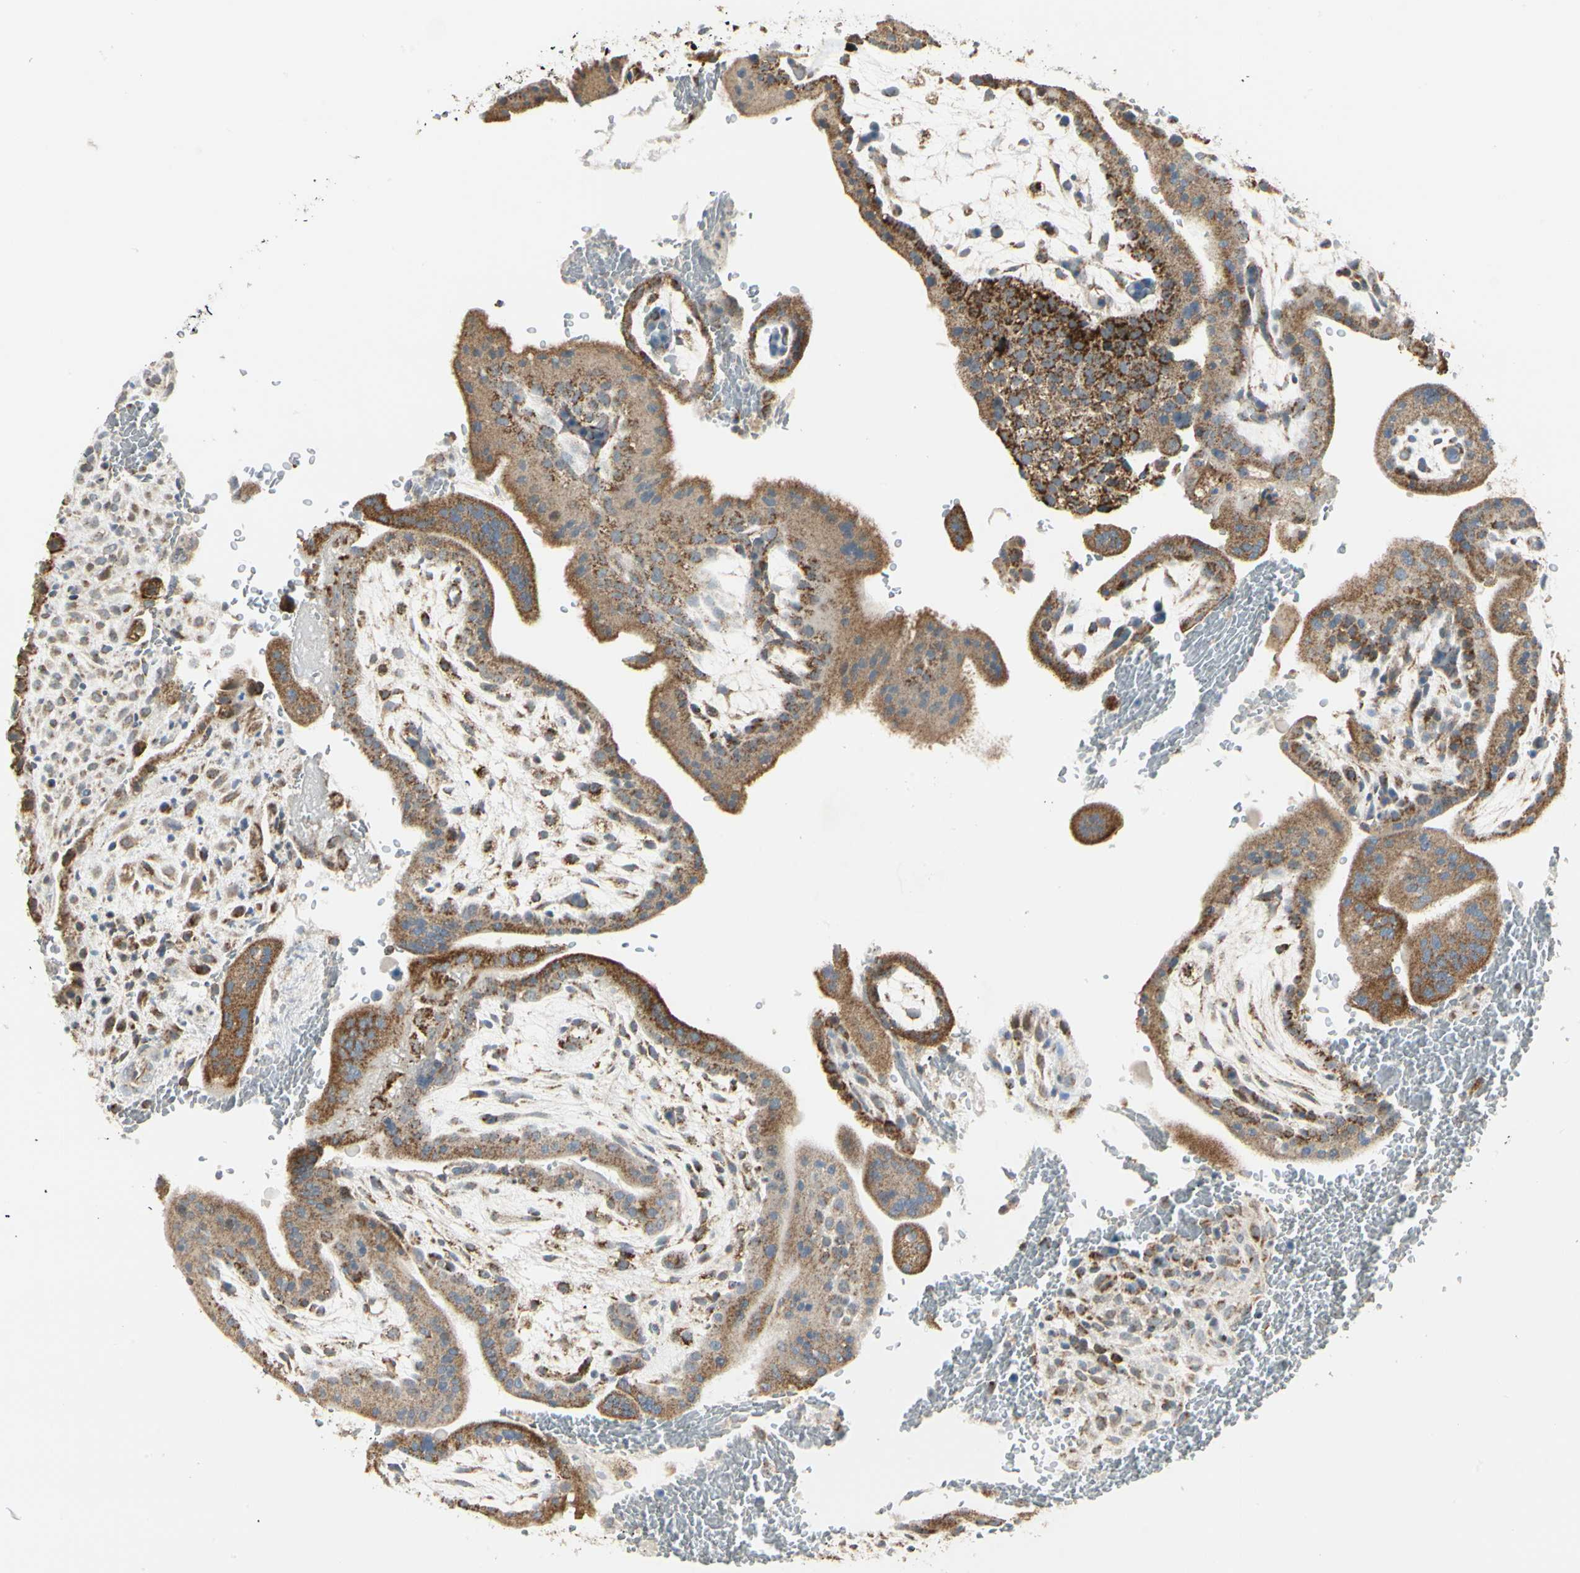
{"staining": {"intensity": "moderate", "quantity": ">75%", "location": "cytoplasmic/membranous"}, "tissue": "placenta", "cell_type": "Decidual cells", "image_type": "normal", "snomed": [{"axis": "morphology", "description": "Normal tissue, NOS"}, {"axis": "topography", "description": "Placenta"}], "caption": "Placenta stained with DAB (3,3'-diaminobenzidine) immunohistochemistry (IHC) exhibits medium levels of moderate cytoplasmic/membranous expression in approximately >75% of decidual cells. (Brightfield microscopy of DAB IHC at high magnification).", "gene": "ANKS6", "patient": {"sex": "female", "age": 35}}